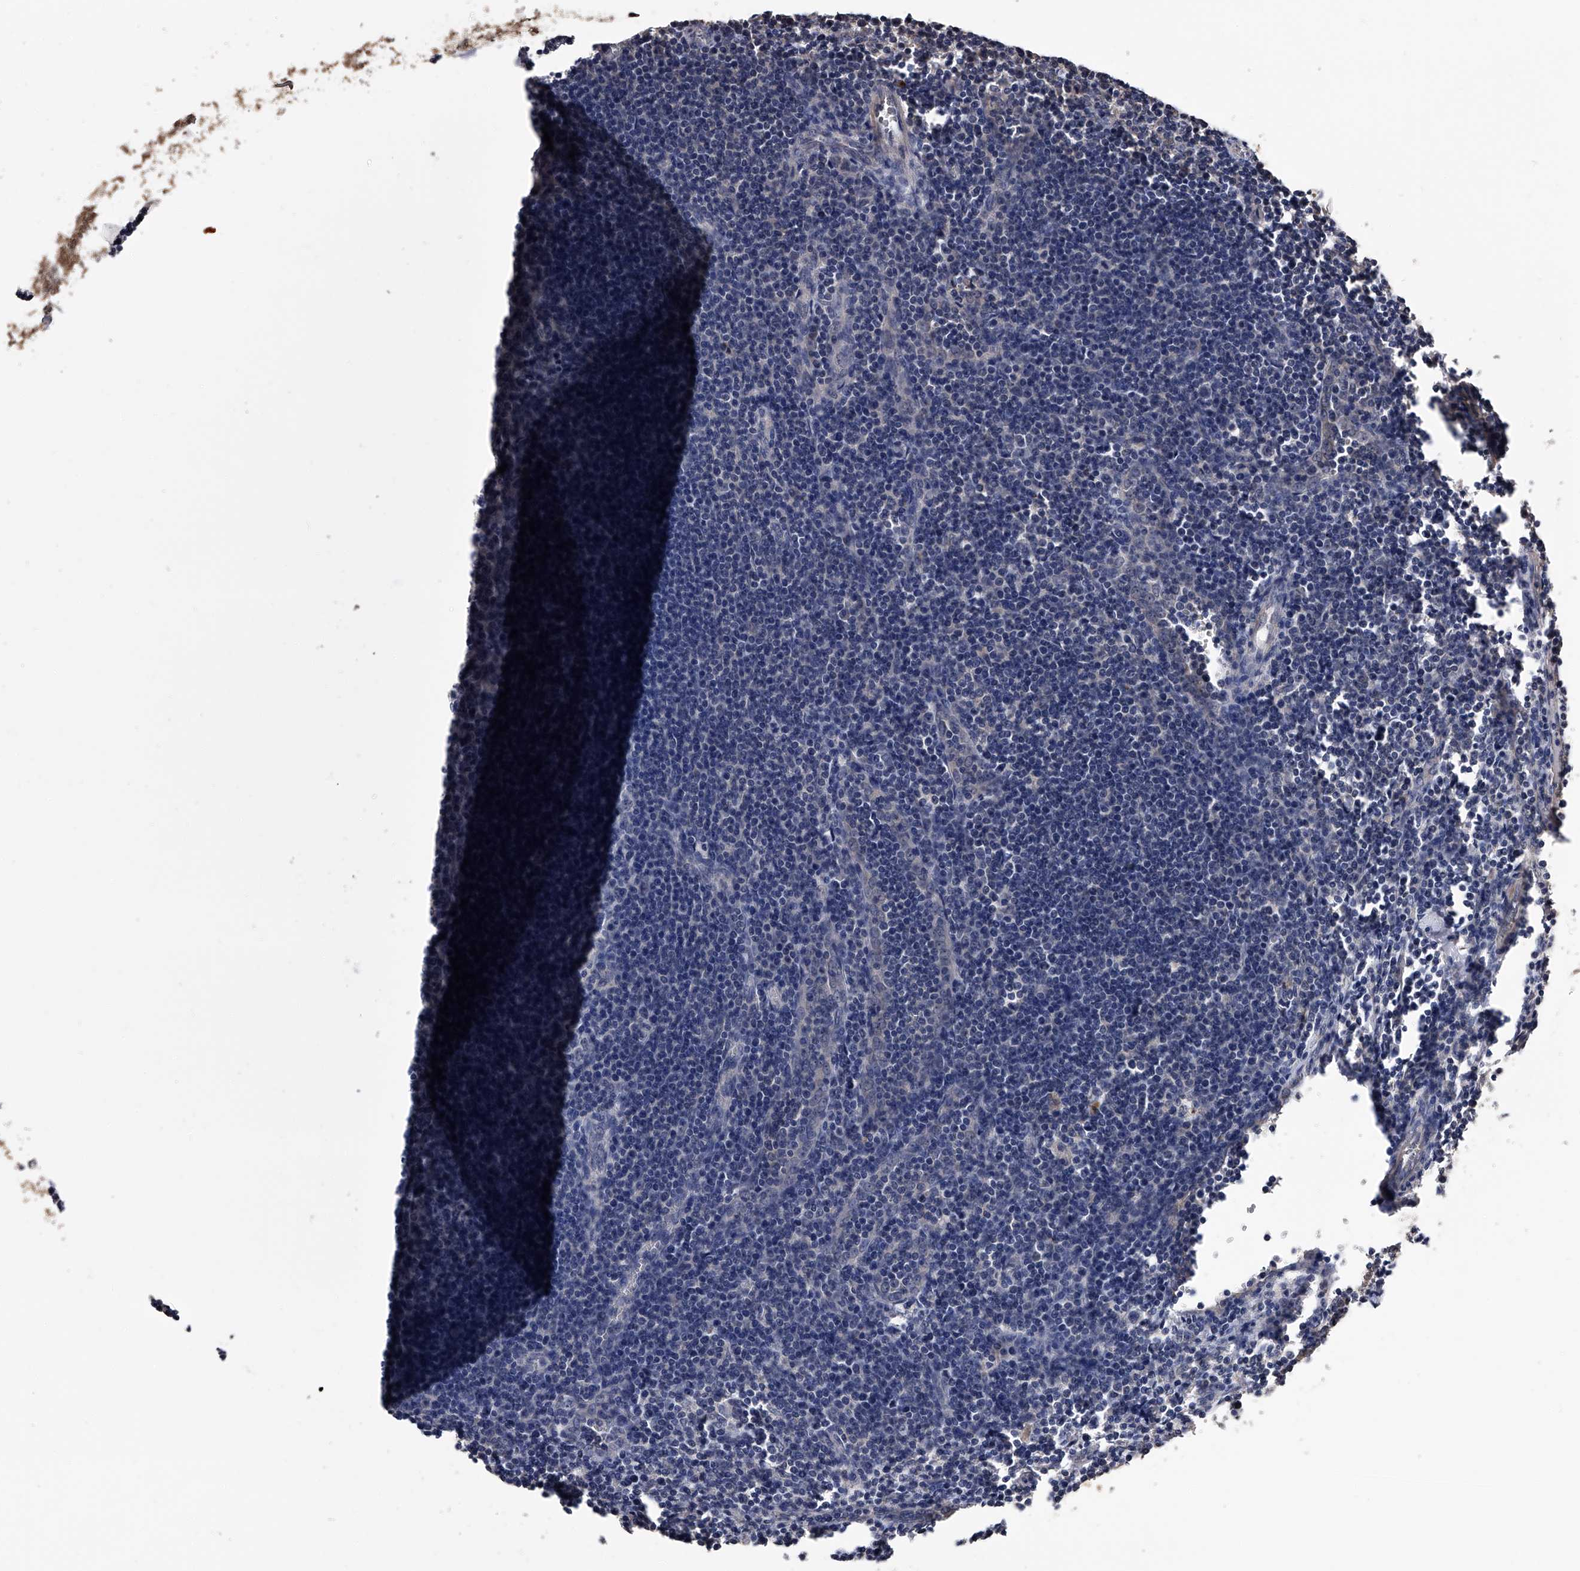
{"staining": {"intensity": "negative", "quantity": "none", "location": "none"}, "tissue": "lymph node", "cell_type": "Germinal center cells", "image_type": "normal", "snomed": [{"axis": "morphology", "description": "Normal tissue, NOS"}, {"axis": "morphology", "description": "Malignant melanoma, Metastatic site"}, {"axis": "topography", "description": "Lymph node"}], "caption": "This is an immunohistochemistry (IHC) micrograph of normal human lymph node. There is no expression in germinal center cells.", "gene": "EFCAB7", "patient": {"sex": "male", "age": 41}}